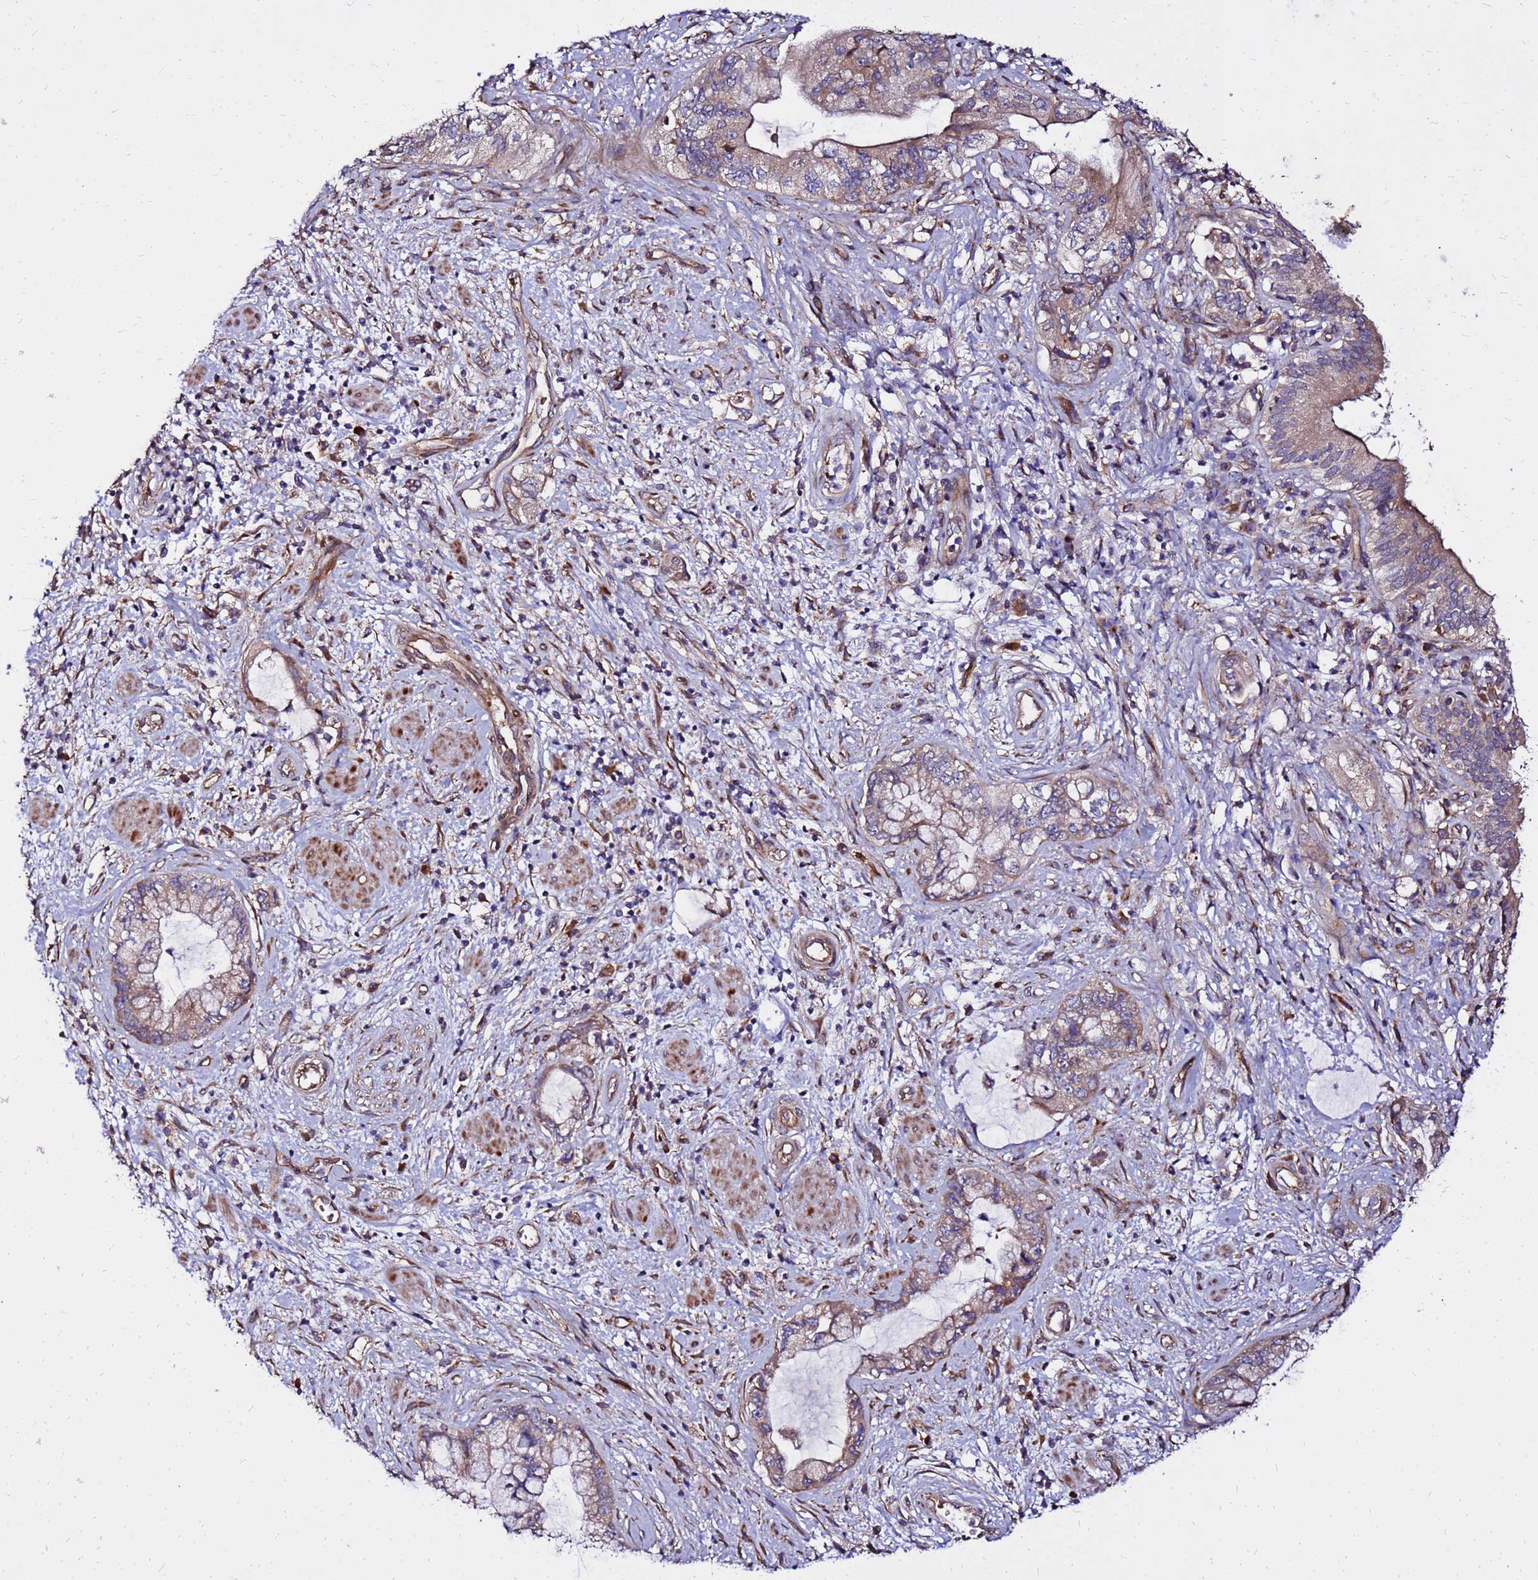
{"staining": {"intensity": "moderate", "quantity": ">75%", "location": "cytoplasmic/membranous"}, "tissue": "pancreatic cancer", "cell_type": "Tumor cells", "image_type": "cancer", "snomed": [{"axis": "morphology", "description": "Adenocarcinoma, NOS"}, {"axis": "topography", "description": "Pancreas"}], "caption": "High-magnification brightfield microscopy of pancreatic cancer (adenocarcinoma) stained with DAB (brown) and counterstained with hematoxylin (blue). tumor cells exhibit moderate cytoplasmic/membranous positivity is present in approximately>75% of cells.", "gene": "WWC2", "patient": {"sex": "female", "age": 73}}